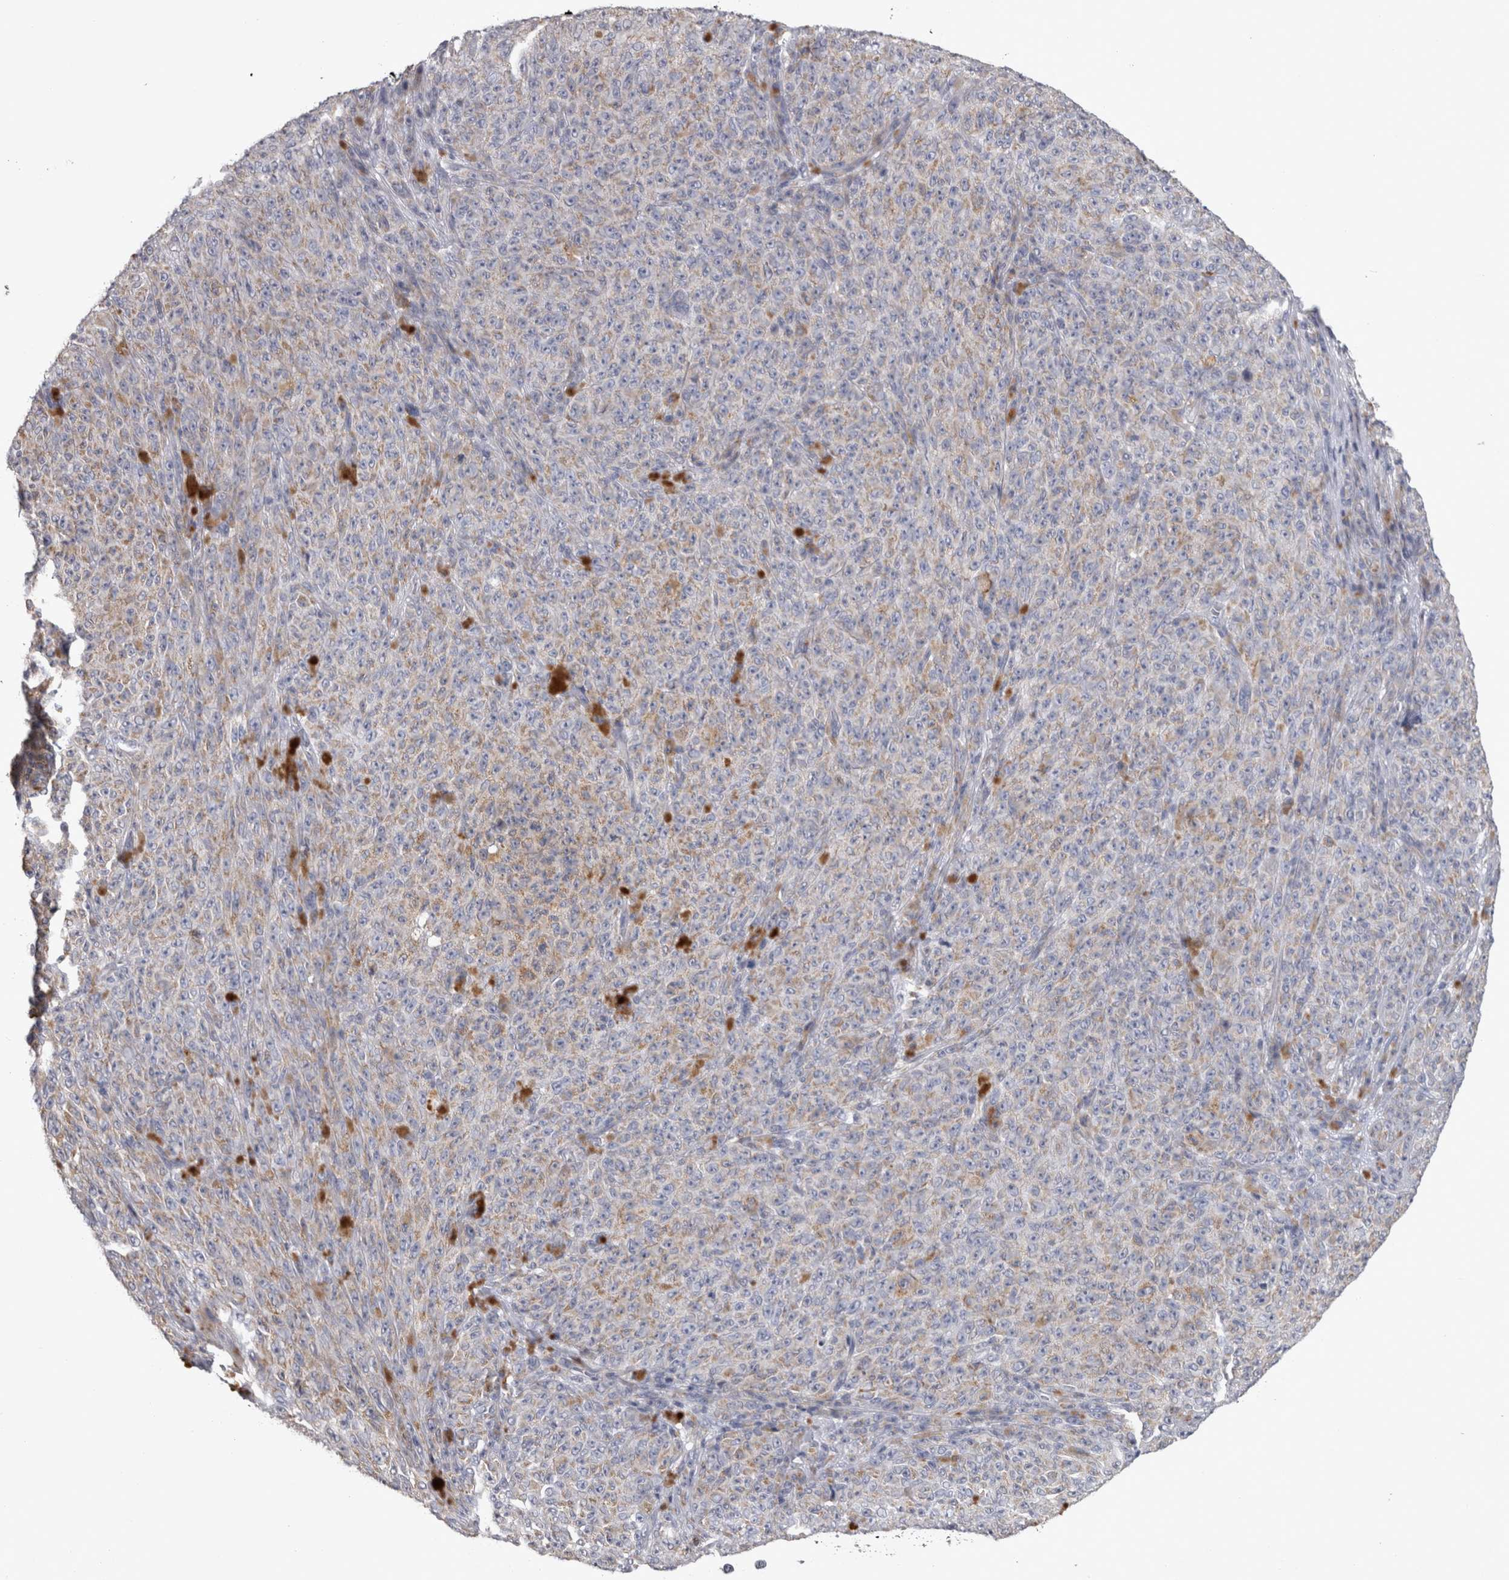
{"staining": {"intensity": "negative", "quantity": "none", "location": "none"}, "tissue": "melanoma", "cell_type": "Tumor cells", "image_type": "cancer", "snomed": [{"axis": "morphology", "description": "Malignant melanoma, NOS"}, {"axis": "topography", "description": "Skin"}], "caption": "The histopathology image demonstrates no staining of tumor cells in melanoma.", "gene": "DBT", "patient": {"sex": "female", "age": 82}}